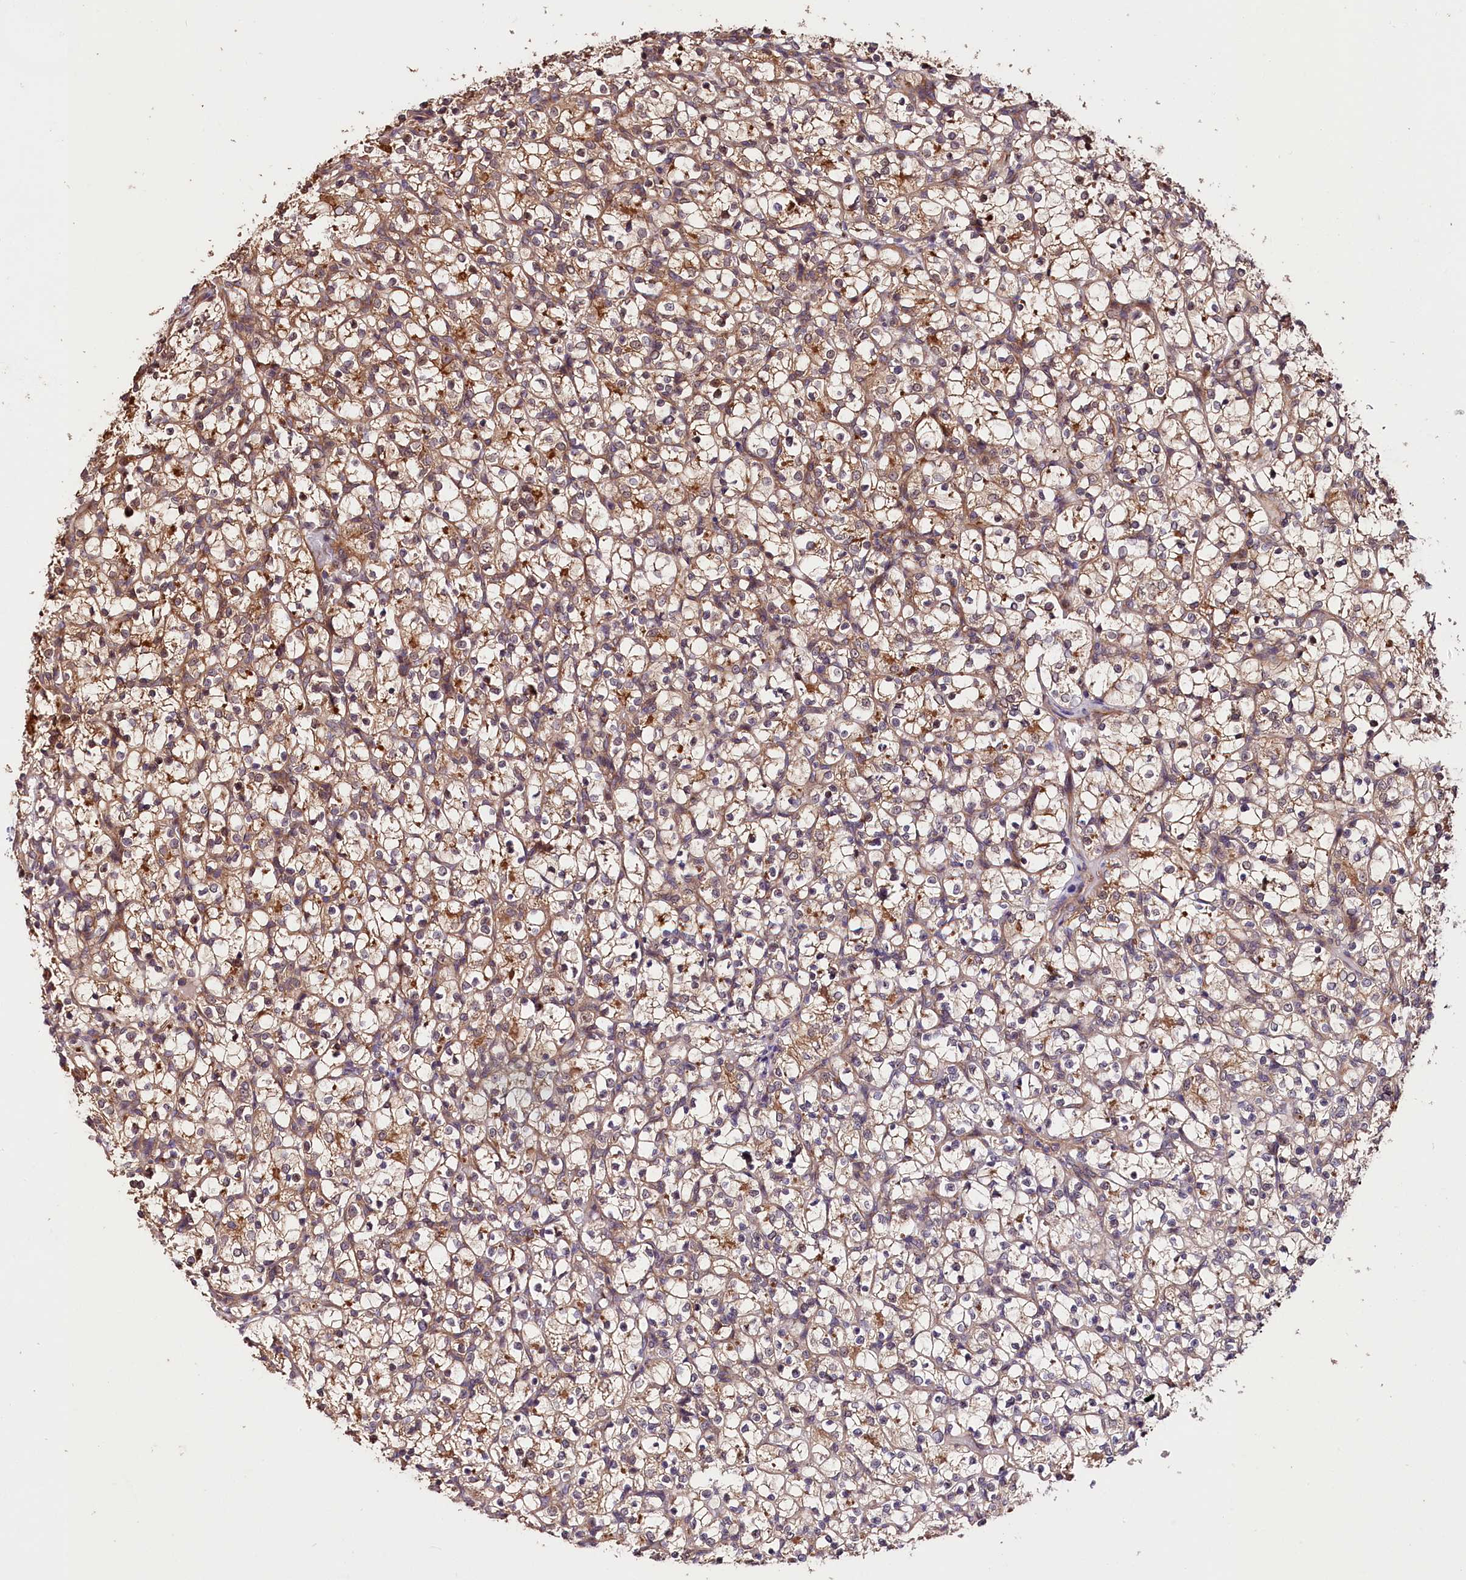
{"staining": {"intensity": "weak", "quantity": ">75%", "location": "cytoplasmic/membranous"}, "tissue": "renal cancer", "cell_type": "Tumor cells", "image_type": "cancer", "snomed": [{"axis": "morphology", "description": "Adenocarcinoma, NOS"}, {"axis": "topography", "description": "Kidney"}], "caption": "DAB immunohistochemical staining of renal cancer reveals weak cytoplasmic/membranous protein staining in approximately >75% of tumor cells.", "gene": "CES3", "patient": {"sex": "female", "age": 69}}